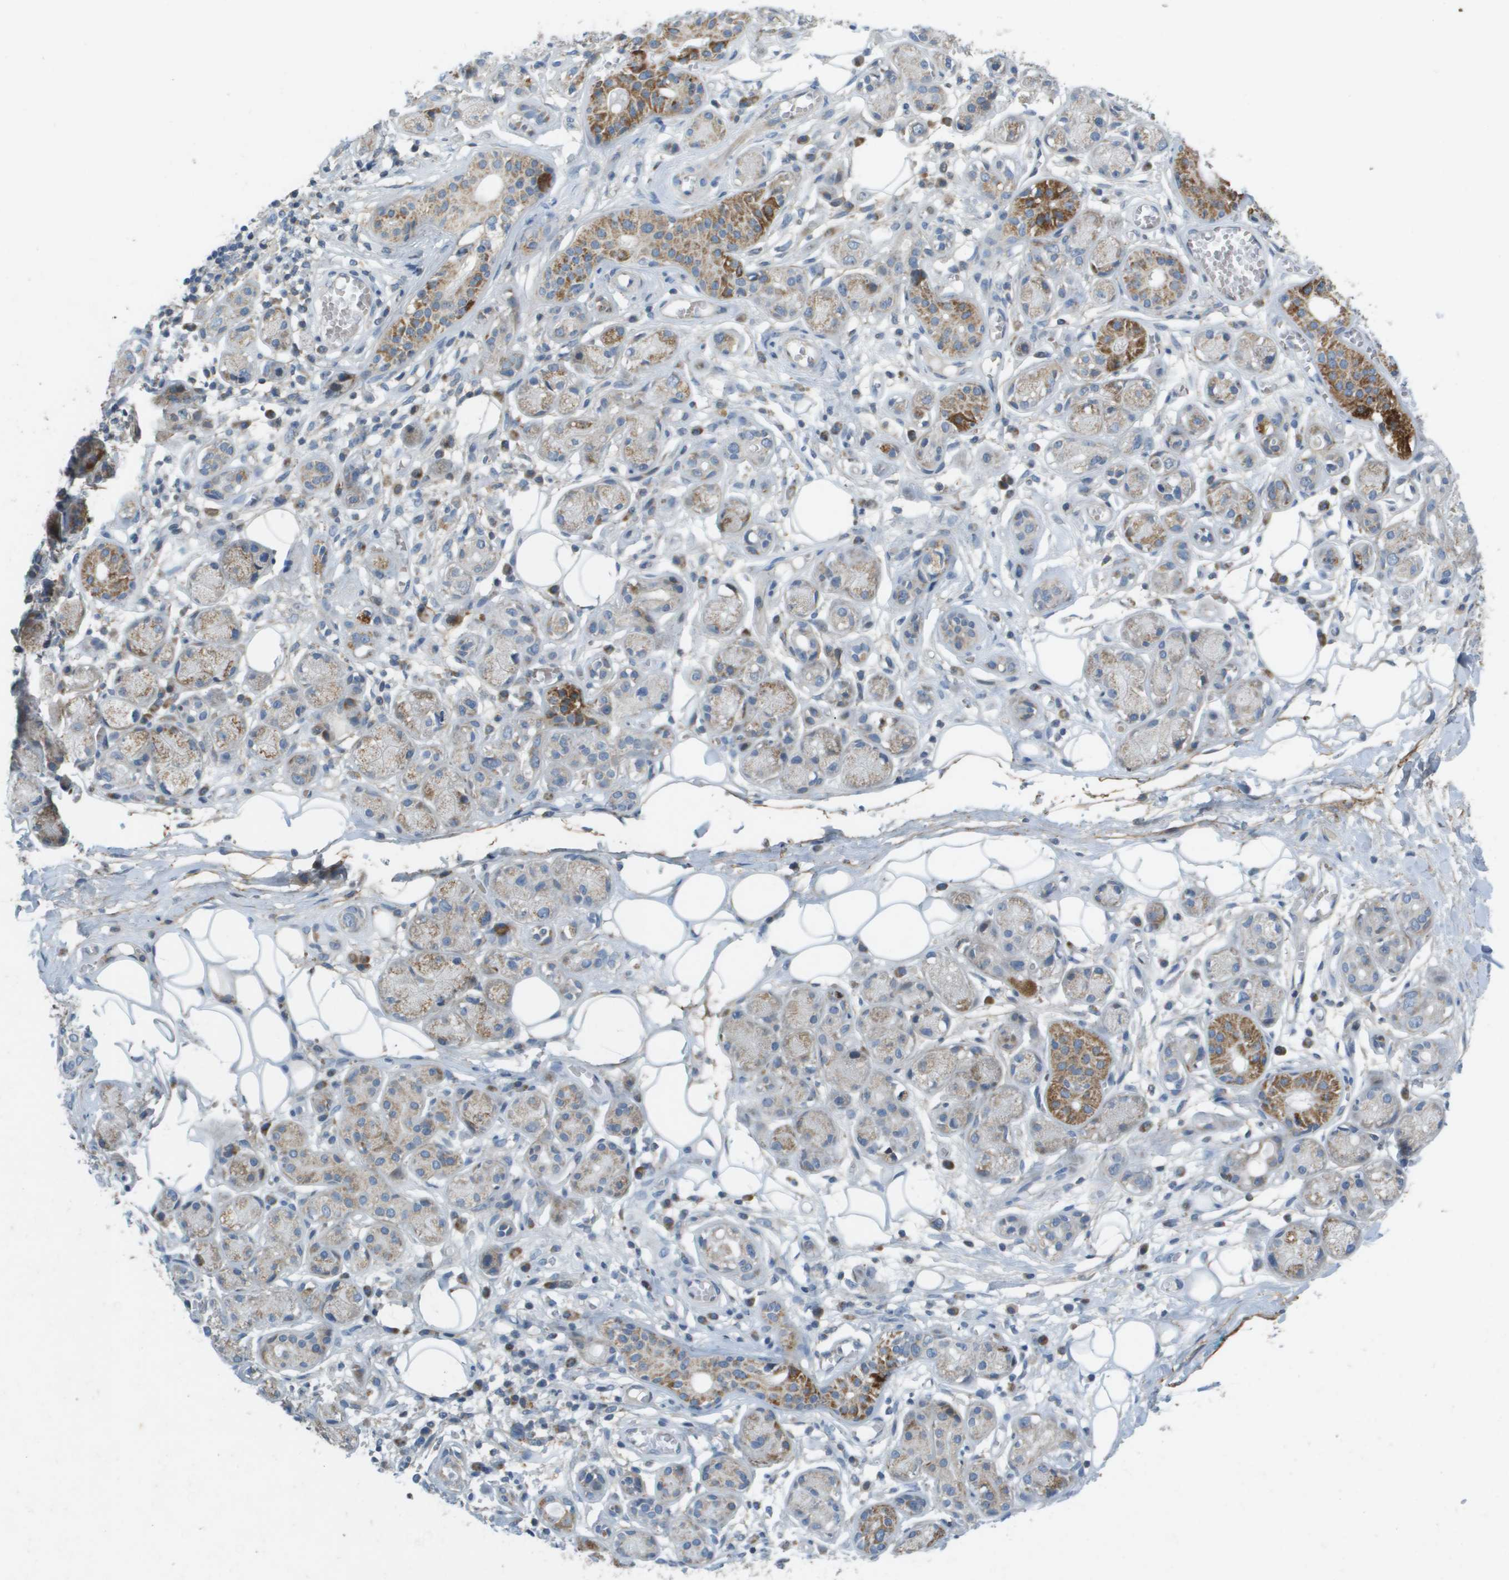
{"staining": {"intensity": "negative", "quantity": "none", "location": "none"}, "tissue": "adipose tissue", "cell_type": "Adipocytes", "image_type": "normal", "snomed": [{"axis": "morphology", "description": "Normal tissue, NOS"}, {"axis": "morphology", "description": "Inflammation, NOS"}, {"axis": "topography", "description": "Salivary gland"}, {"axis": "topography", "description": "Peripheral nerve tissue"}], "caption": "The image shows no staining of adipocytes in unremarkable adipose tissue. The staining was performed using DAB (3,3'-diaminobenzidine) to visualize the protein expression in brown, while the nuclei were stained in blue with hematoxylin (Magnification: 20x).", "gene": "GALNT6", "patient": {"sex": "female", "age": 75}}